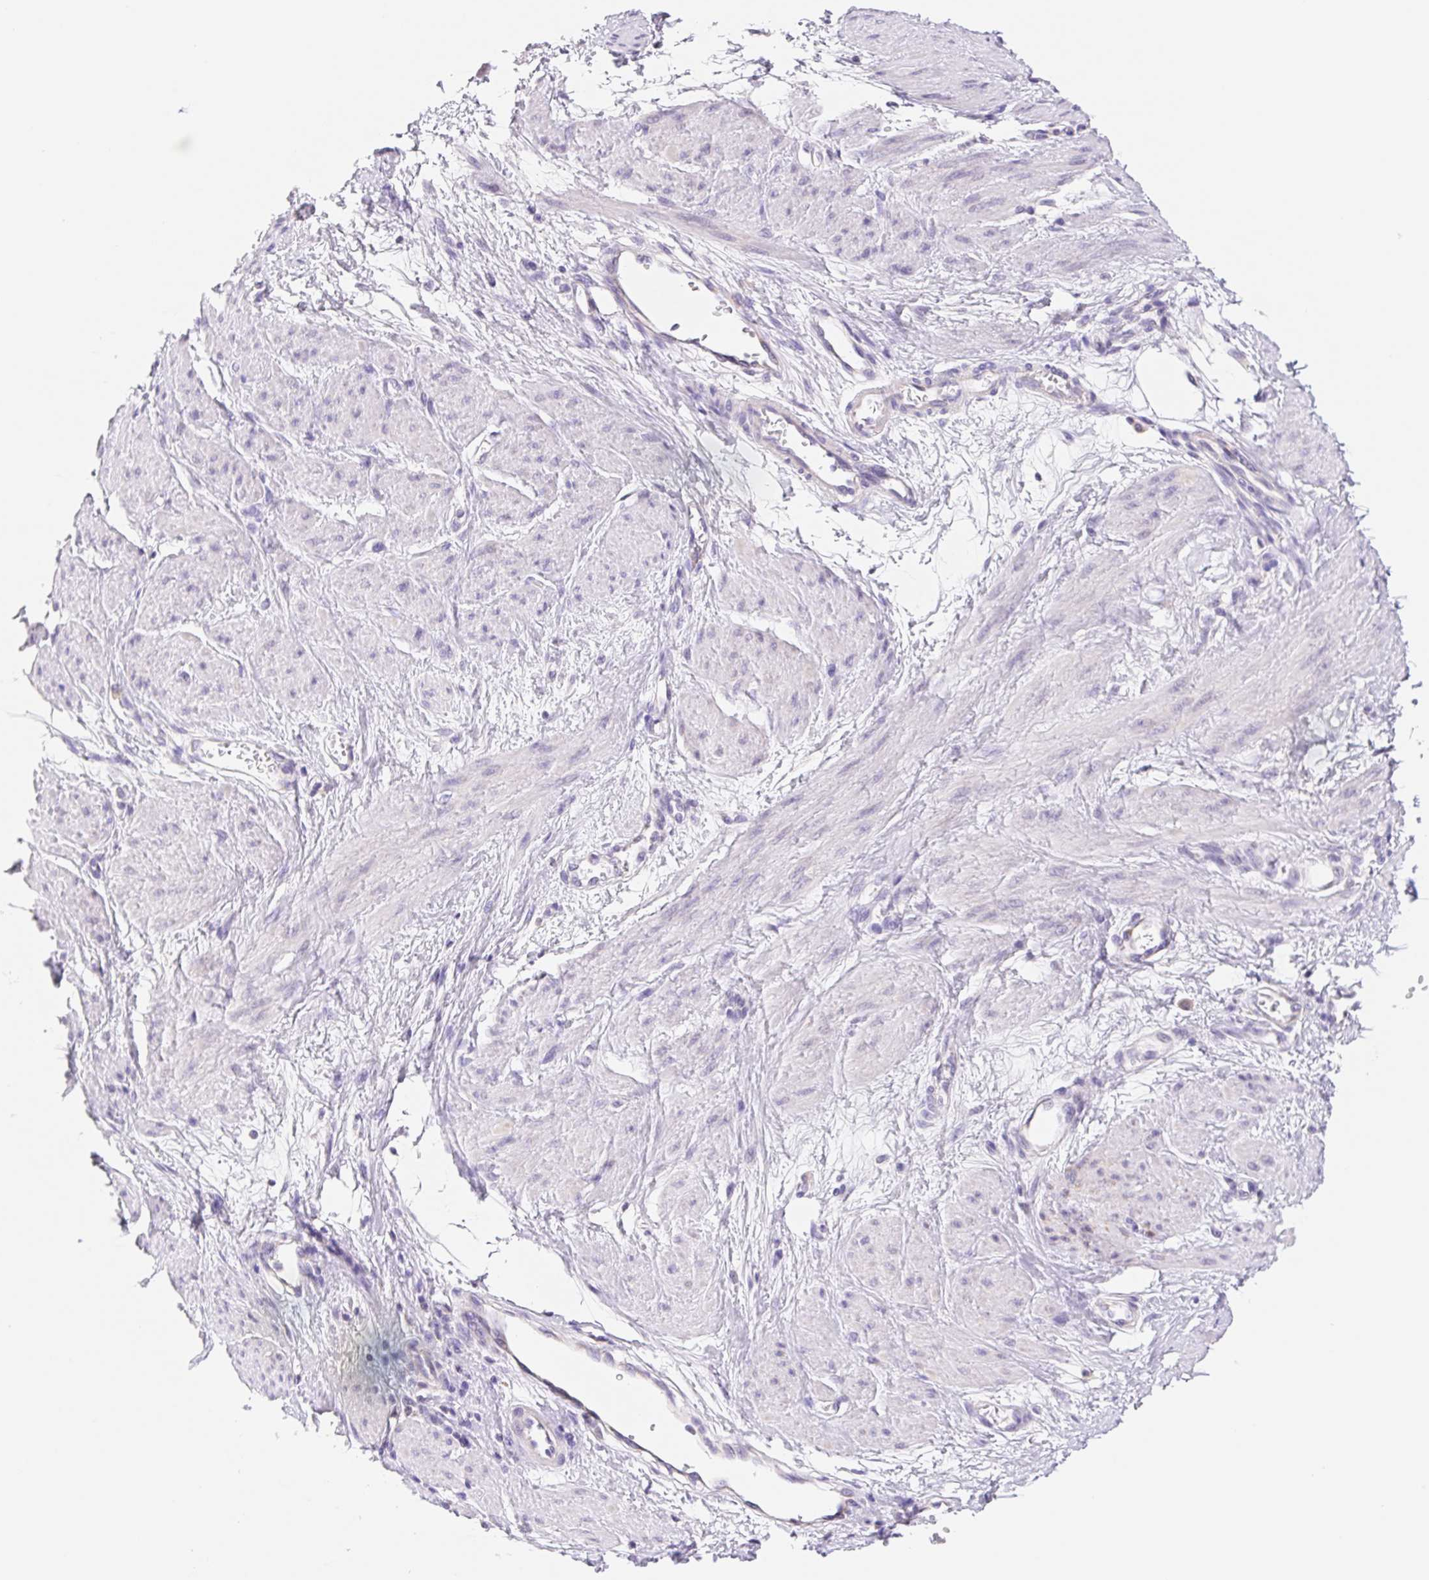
{"staining": {"intensity": "negative", "quantity": "none", "location": "none"}, "tissue": "smooth muscle", "cell_type": "Smooth muscle cells", "image_type": "normal", "snomed": [{"axis": "morphology", "description": "Normal tissue, NOS"}, {"axis": "topography", "description": "Smooth muscle"}, {"axis": "topography", "description": "Uterus"}], "caption": "Immunohistochemistry of normal smooth muscle displays no expression in smooth muscle cells. Brightfield microscopy of IHC stained with DAB (brown) and hematoxylin (blue), captured at high magnification.", "gene": "FKBP6", "patient": {"sex": "female", "age": 39}}